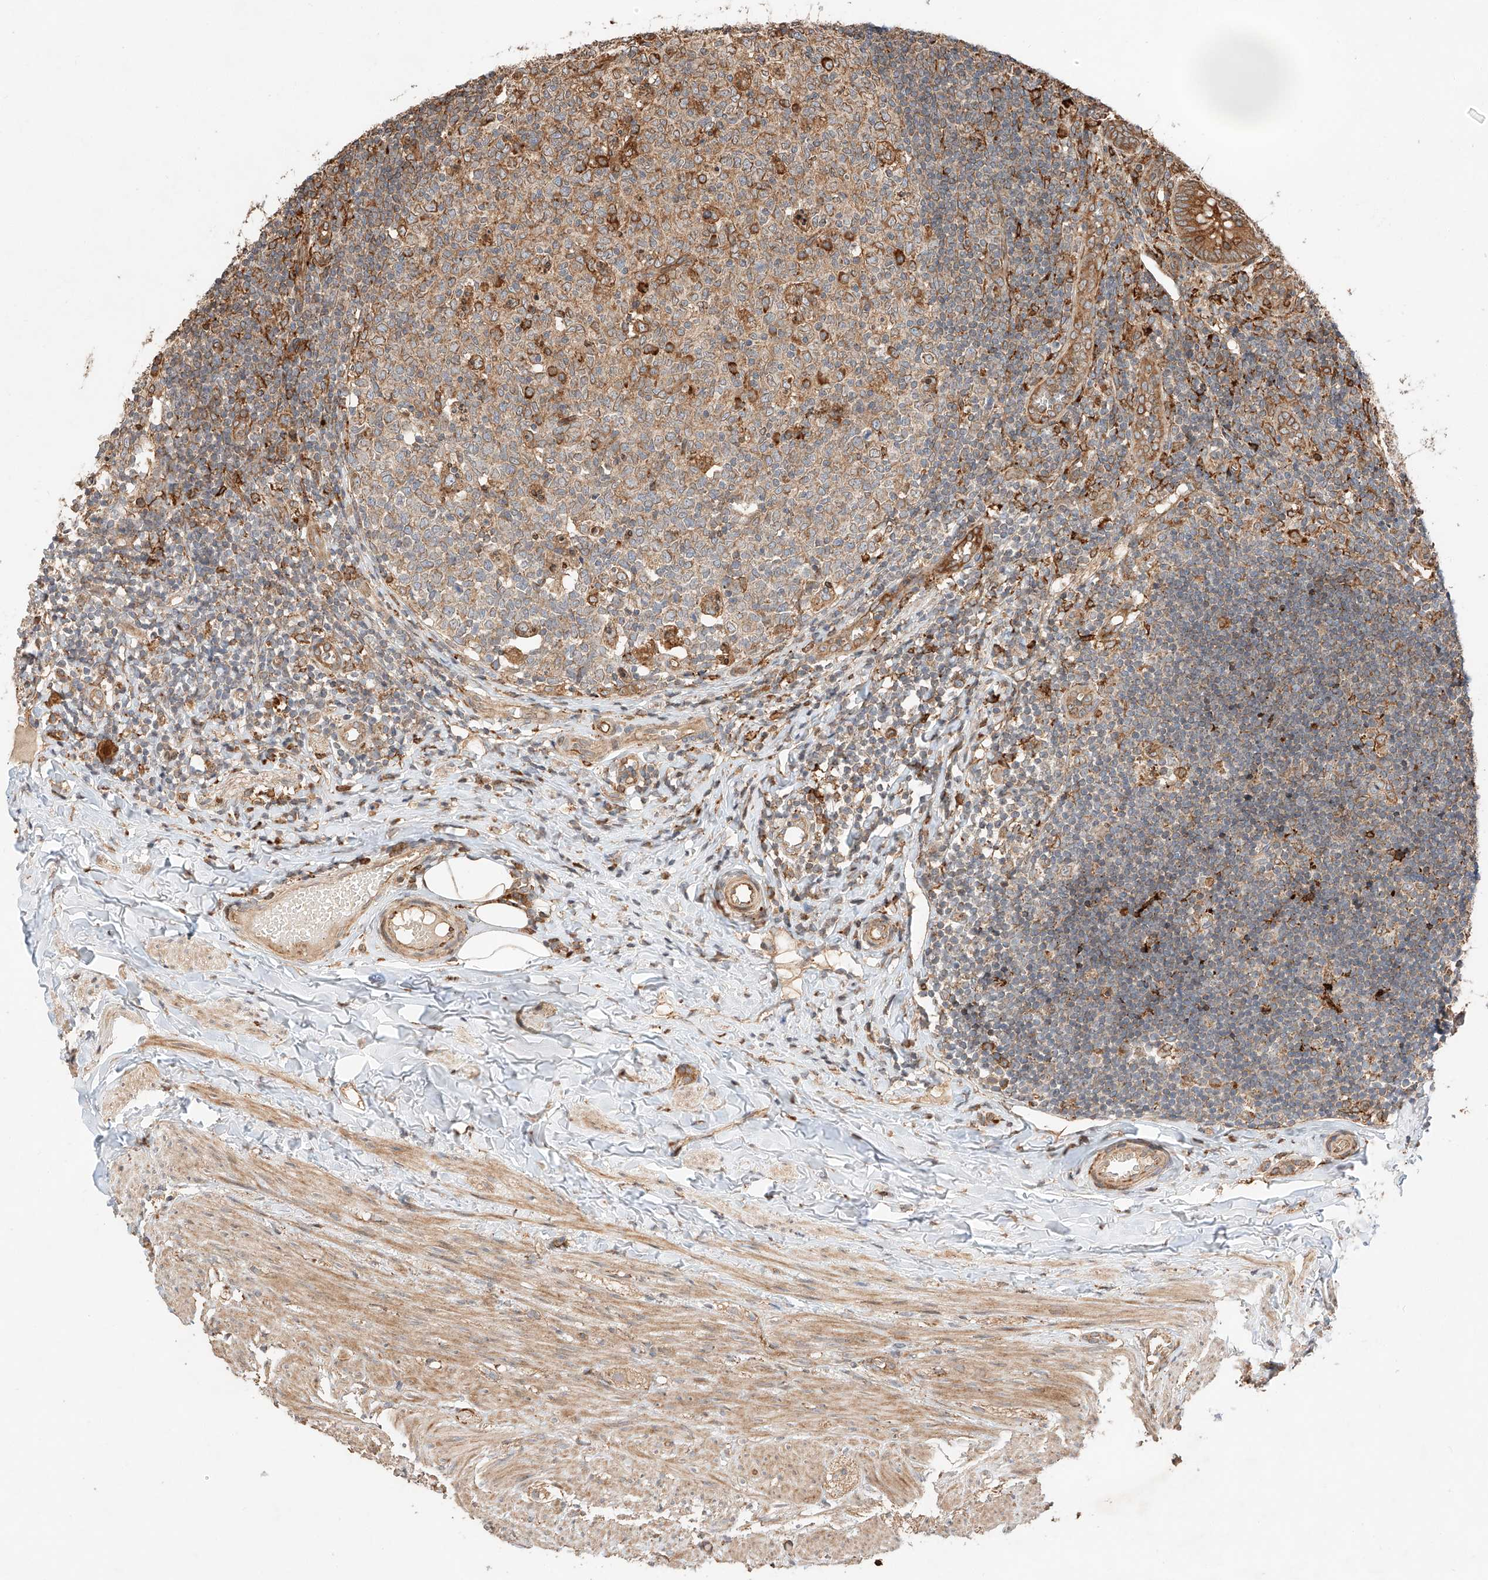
{"staining": {"intensity": "strong", "quantity": ">75%", "location": "cytoplasmic/membranous"}, "tissue": "appendix", "cell_type": "Glandular cells", "image_type": "normal", "snomed": [{"axis": "morphology", "description": "Normal tissue, NOS"}, {"axis": "topography", "description": "Appendix"}], "caption": "Glandular cells show high levels of strong cytoplasmic/membranous positivity in approximately >75% of cells in unremarkable human appendix.", "gene": "ZNF84", "patient": {"sex": "male", "age": 8}}